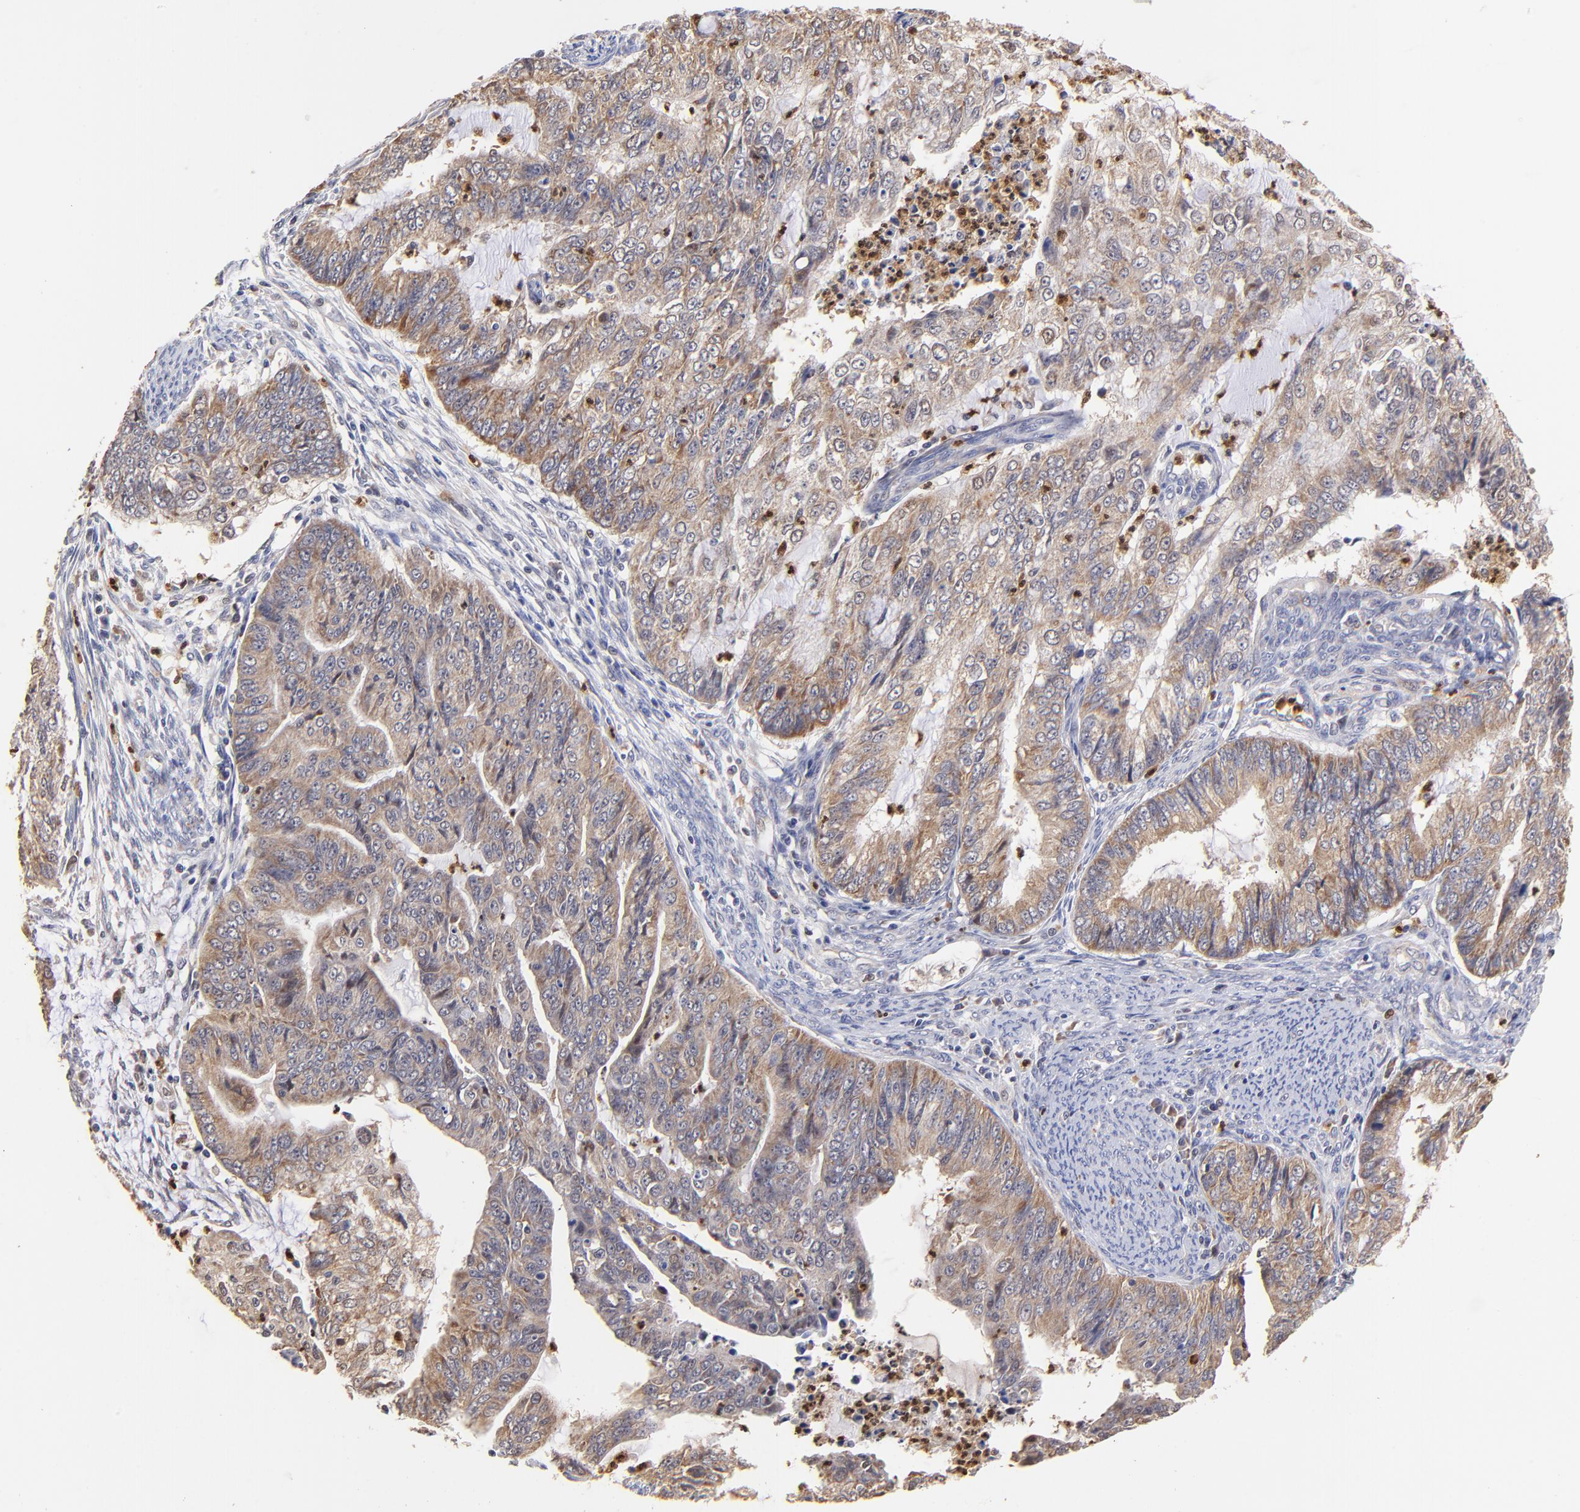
{"staining": {"intensity": "moderate", "quantity": ">75%", "location": "cytoplasmic/membranous"}, "tissue": "endometrial cancer", "cell_type": "Tumor cells", "image_type": "cancer", "snomed": [{"axis": "morphology", "description": "Adenocarcinoma, NOS"}, {"axis": "topography", "description": "Endometrium"}], "caption": "This photomicrograph displays immunohistochemistry (IHC) staining of human endometrial cancer, with medium moderate cytoplasmic/membranous positivity in about >75% of tumor cells.", "gene": "BBOF1", "patient": {"sex": "female", "age": 75}}